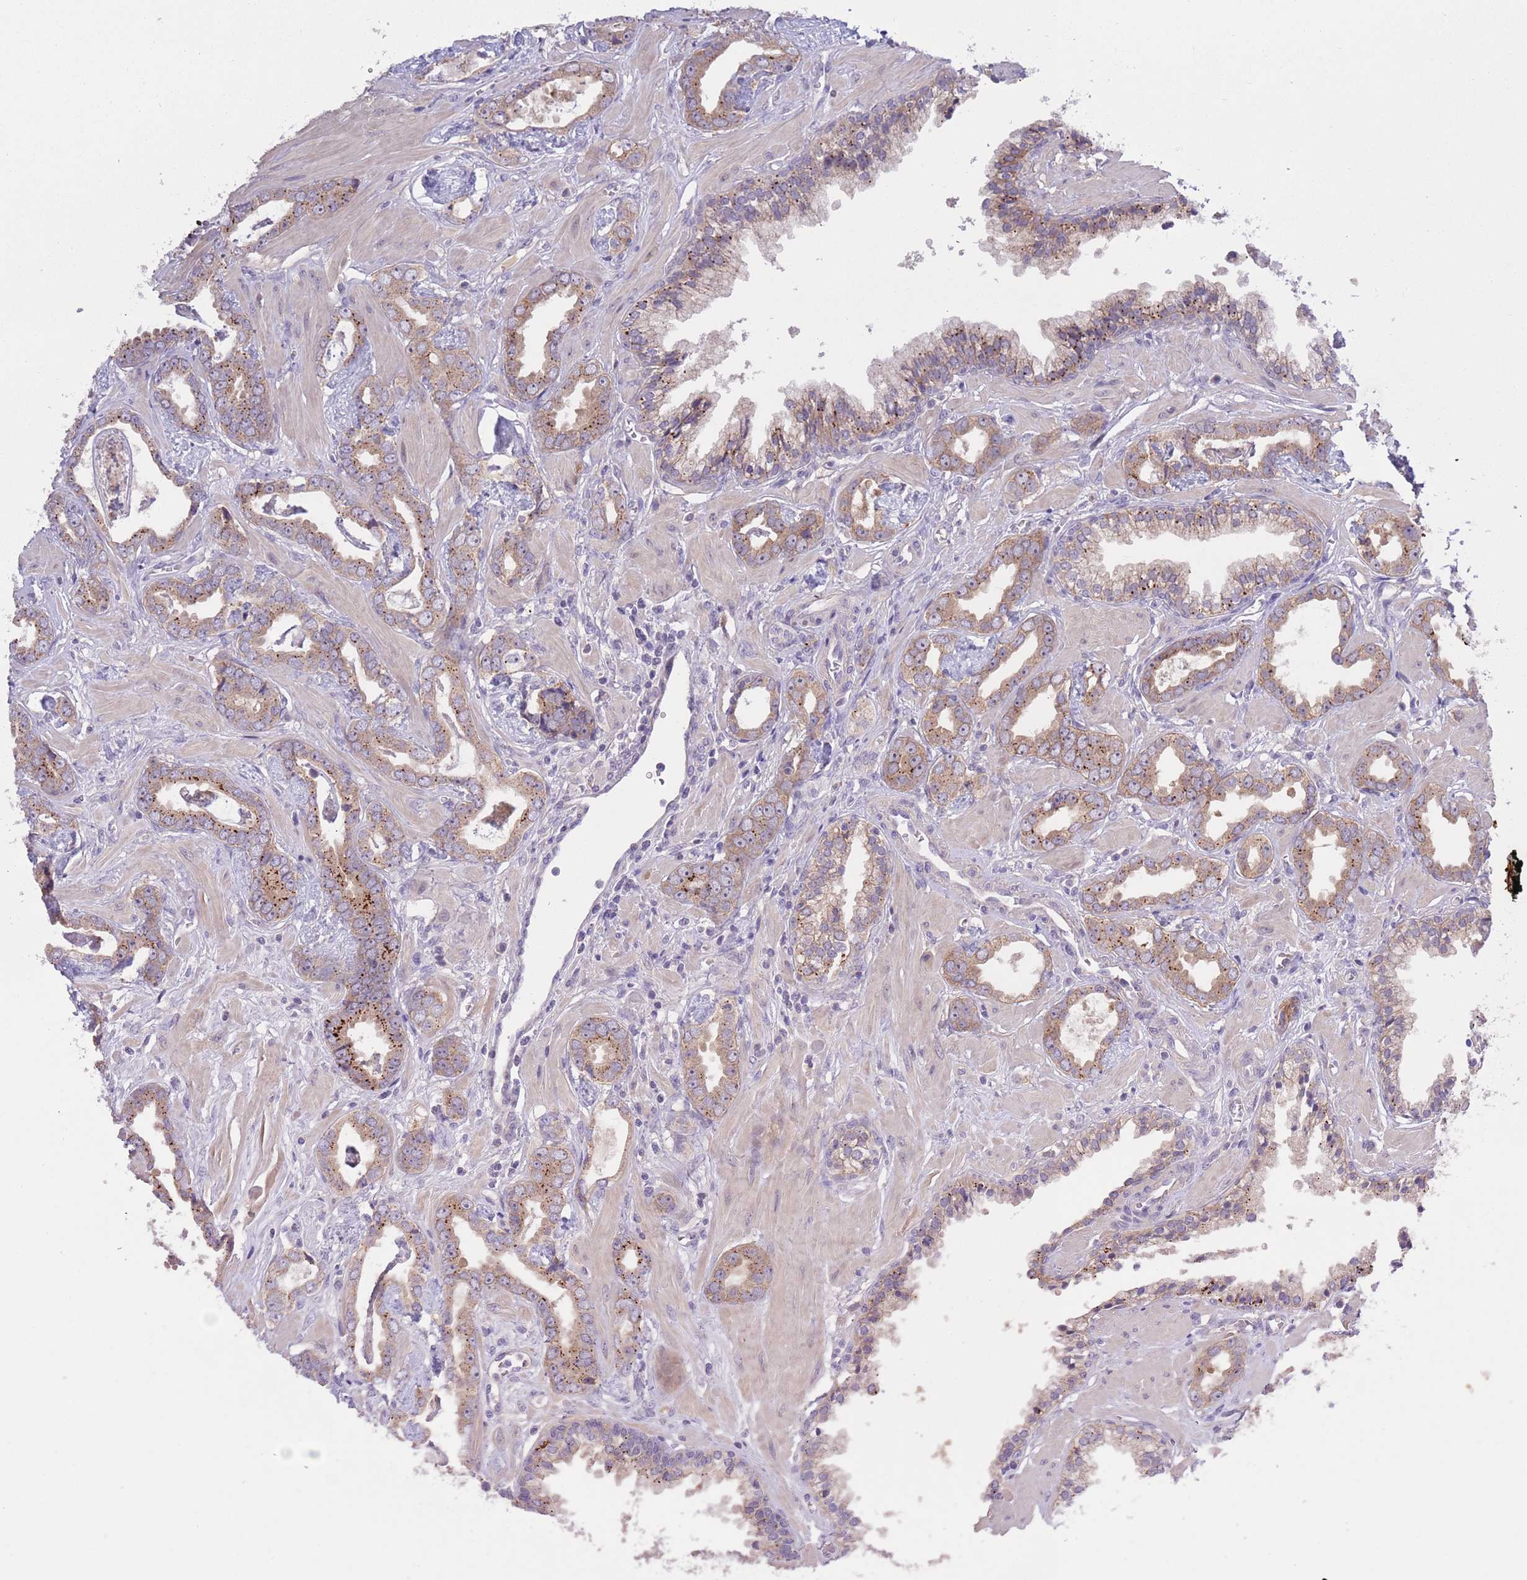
{"staining": {"intensity": "moderate", "quantity": ">75%", "location": "cytoplasmic/membranous"}, "tissue": "prostate cancer", "cell_type": "Tumor cells", "image_type": "cancer", "snomed": [{"axis": "morphology", "description": "Adenocarcinoma, Low grade"}, {"axis": "topography", "description": "Prostate"}], "caption": "Prostate low-grade adenocarcinoma stained with immunohistochemistry (IHC) reveals moderate cytoplasmic/membranous staining in about >75% of tumor cells. Nuclei are stained in blue.", "gene": "SHROOM3", "patient": {"sex": "male", "age": 60}}